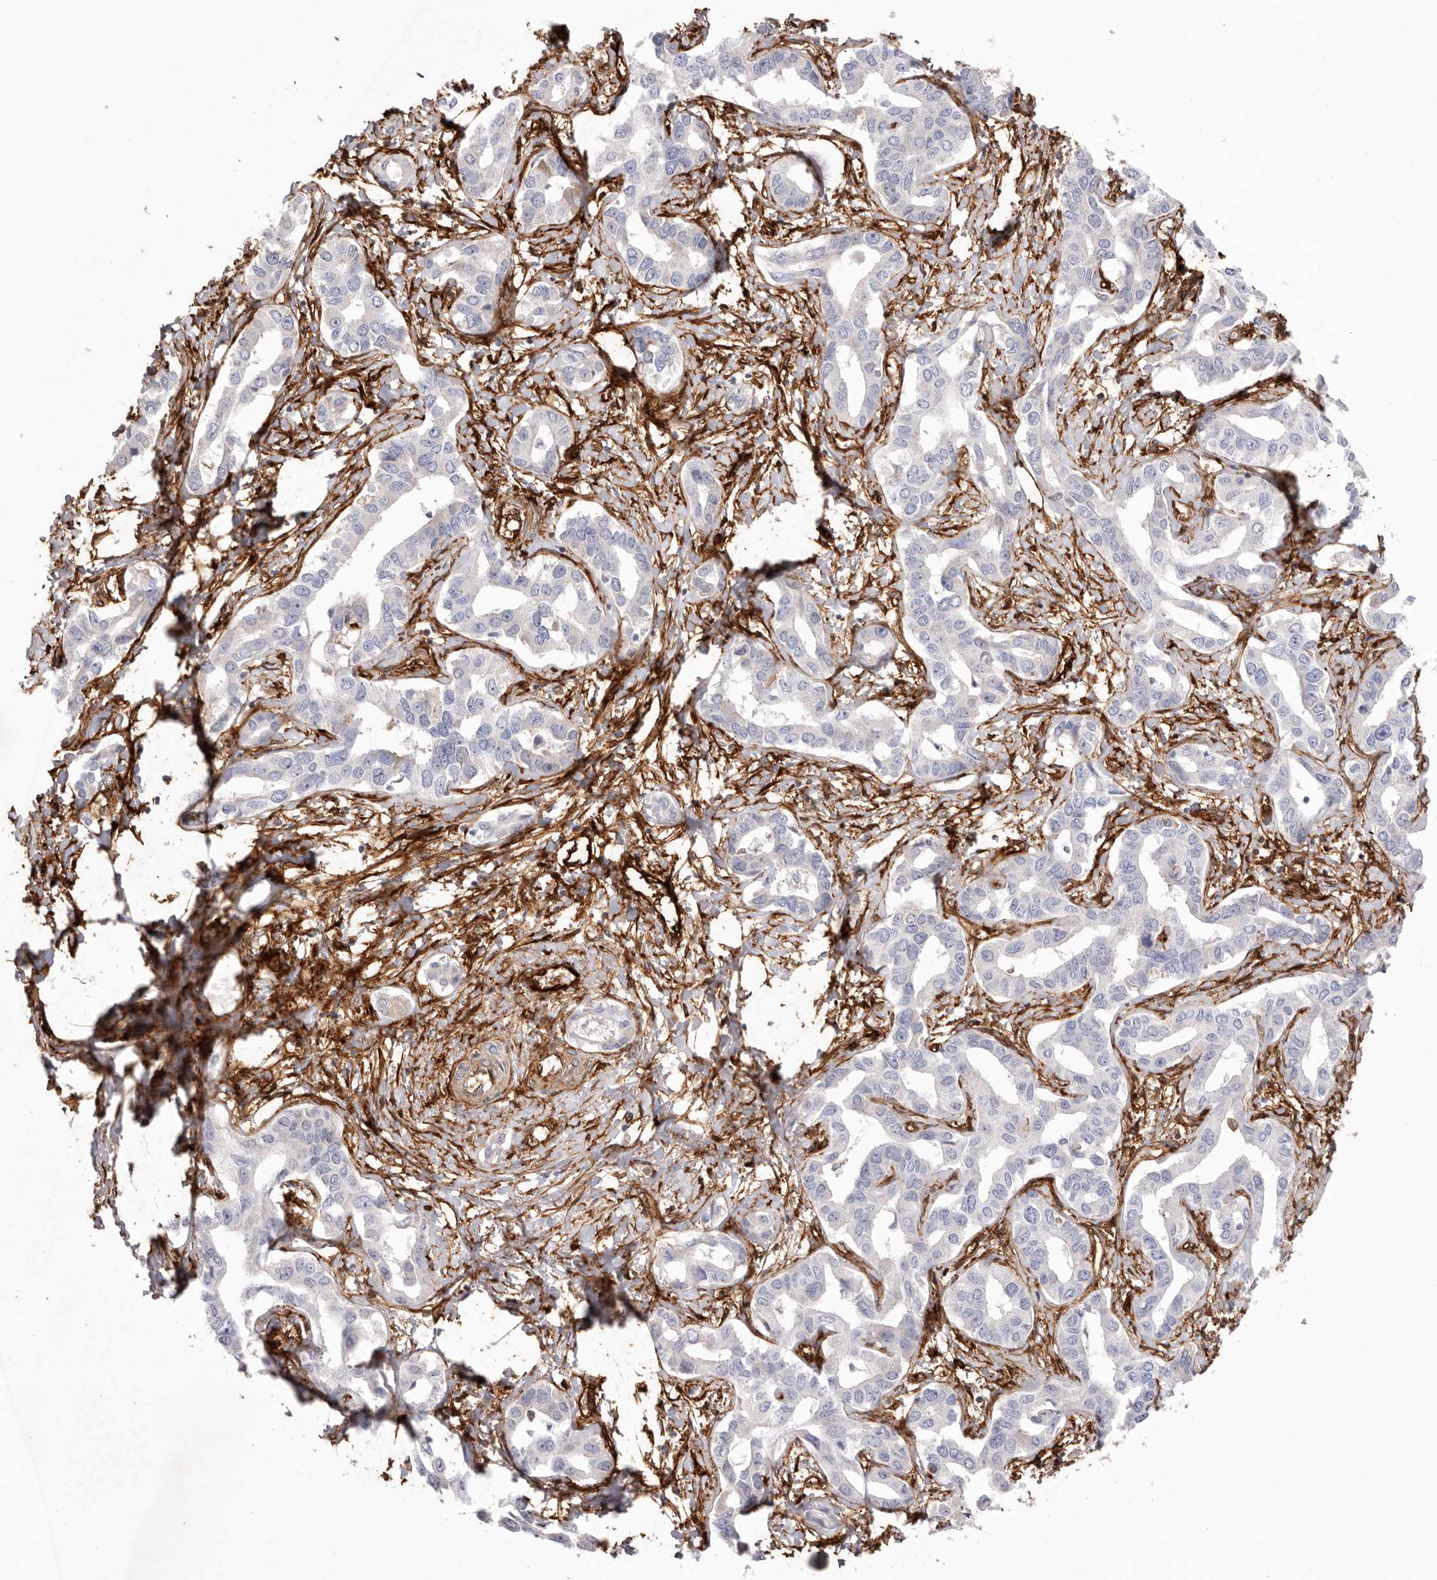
{"staining": {"intensity": "weak", "quantity": "<25%", "location": "cytoplasmic/membranous"}, "tissue": "liver cancer", "cell_type": "Tumor cells", "image_type": "cancer", "snomed": [{"axis": "morphology", "description": "Cholangiocarcinoma"}, {"axis": "topography", "description": "Liver"}], "caption": "This is an immunohistochemistry image of human liver cholangiocarcinoma. There is no positivity in tumor cells.", "gene": "LRRC66", "patient": {"sex": "male", "age": 59}}